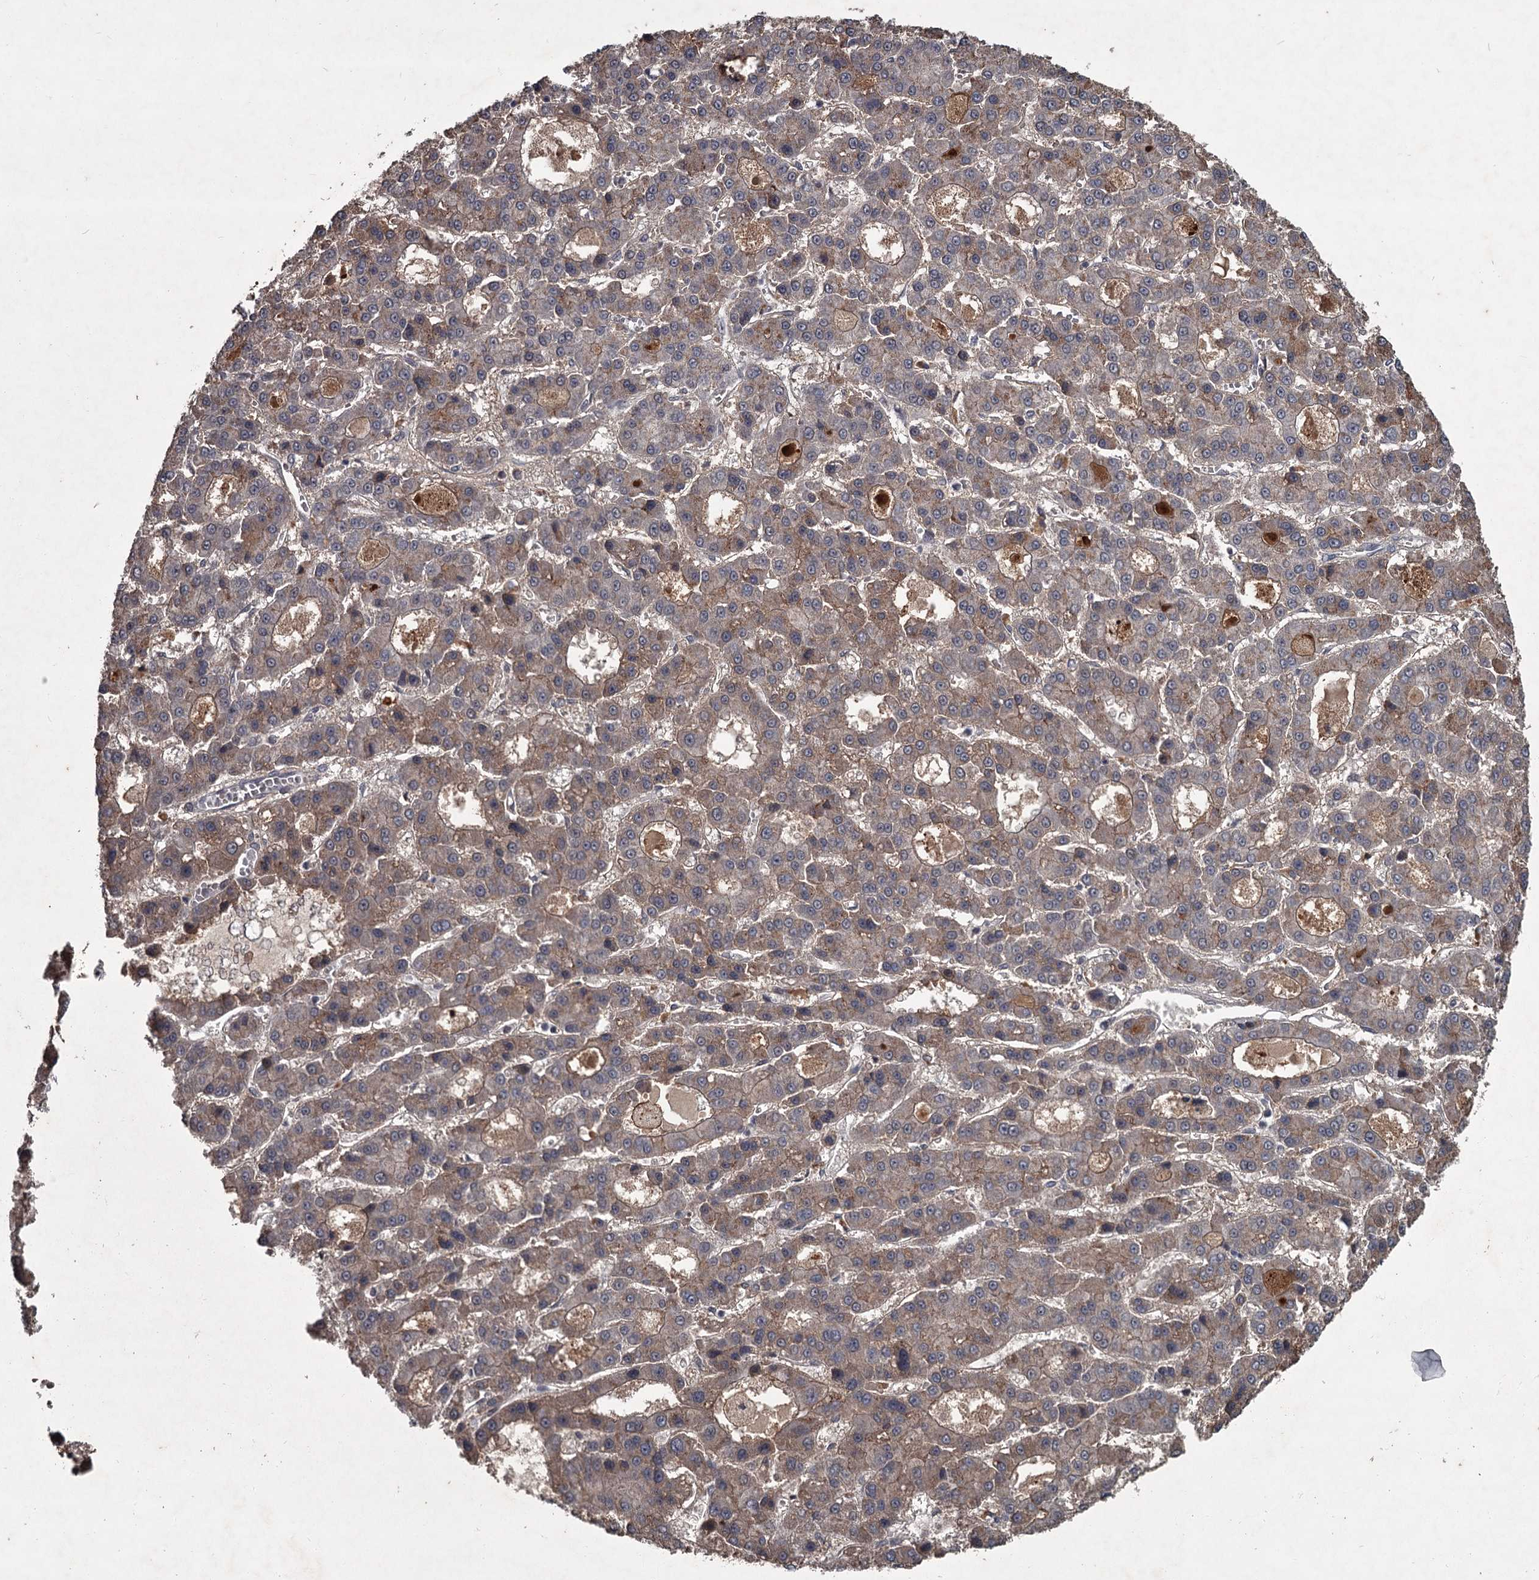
{"staining": {"intensity": "weak", "quantity": "25%-75%", "location": "cytoplasmic/membranous"}, "tissue": "liver cancer", "cell_type": "Tumor cells", "image_type": "cancer", "snomed": [{"axis": "morphology", "description": "Carcinoma, Hepatocellular, NOS"}, {"axis": "topography", "description": "Liver"}], "caption": "Weak cytoplasmic/membranous staining is identified in about 25%-75% of tumor cells in liver cancer (hepatocellular carcinoma).", "gene": "FLVCR2", "patient": {"sex": "male", "age": 70}}